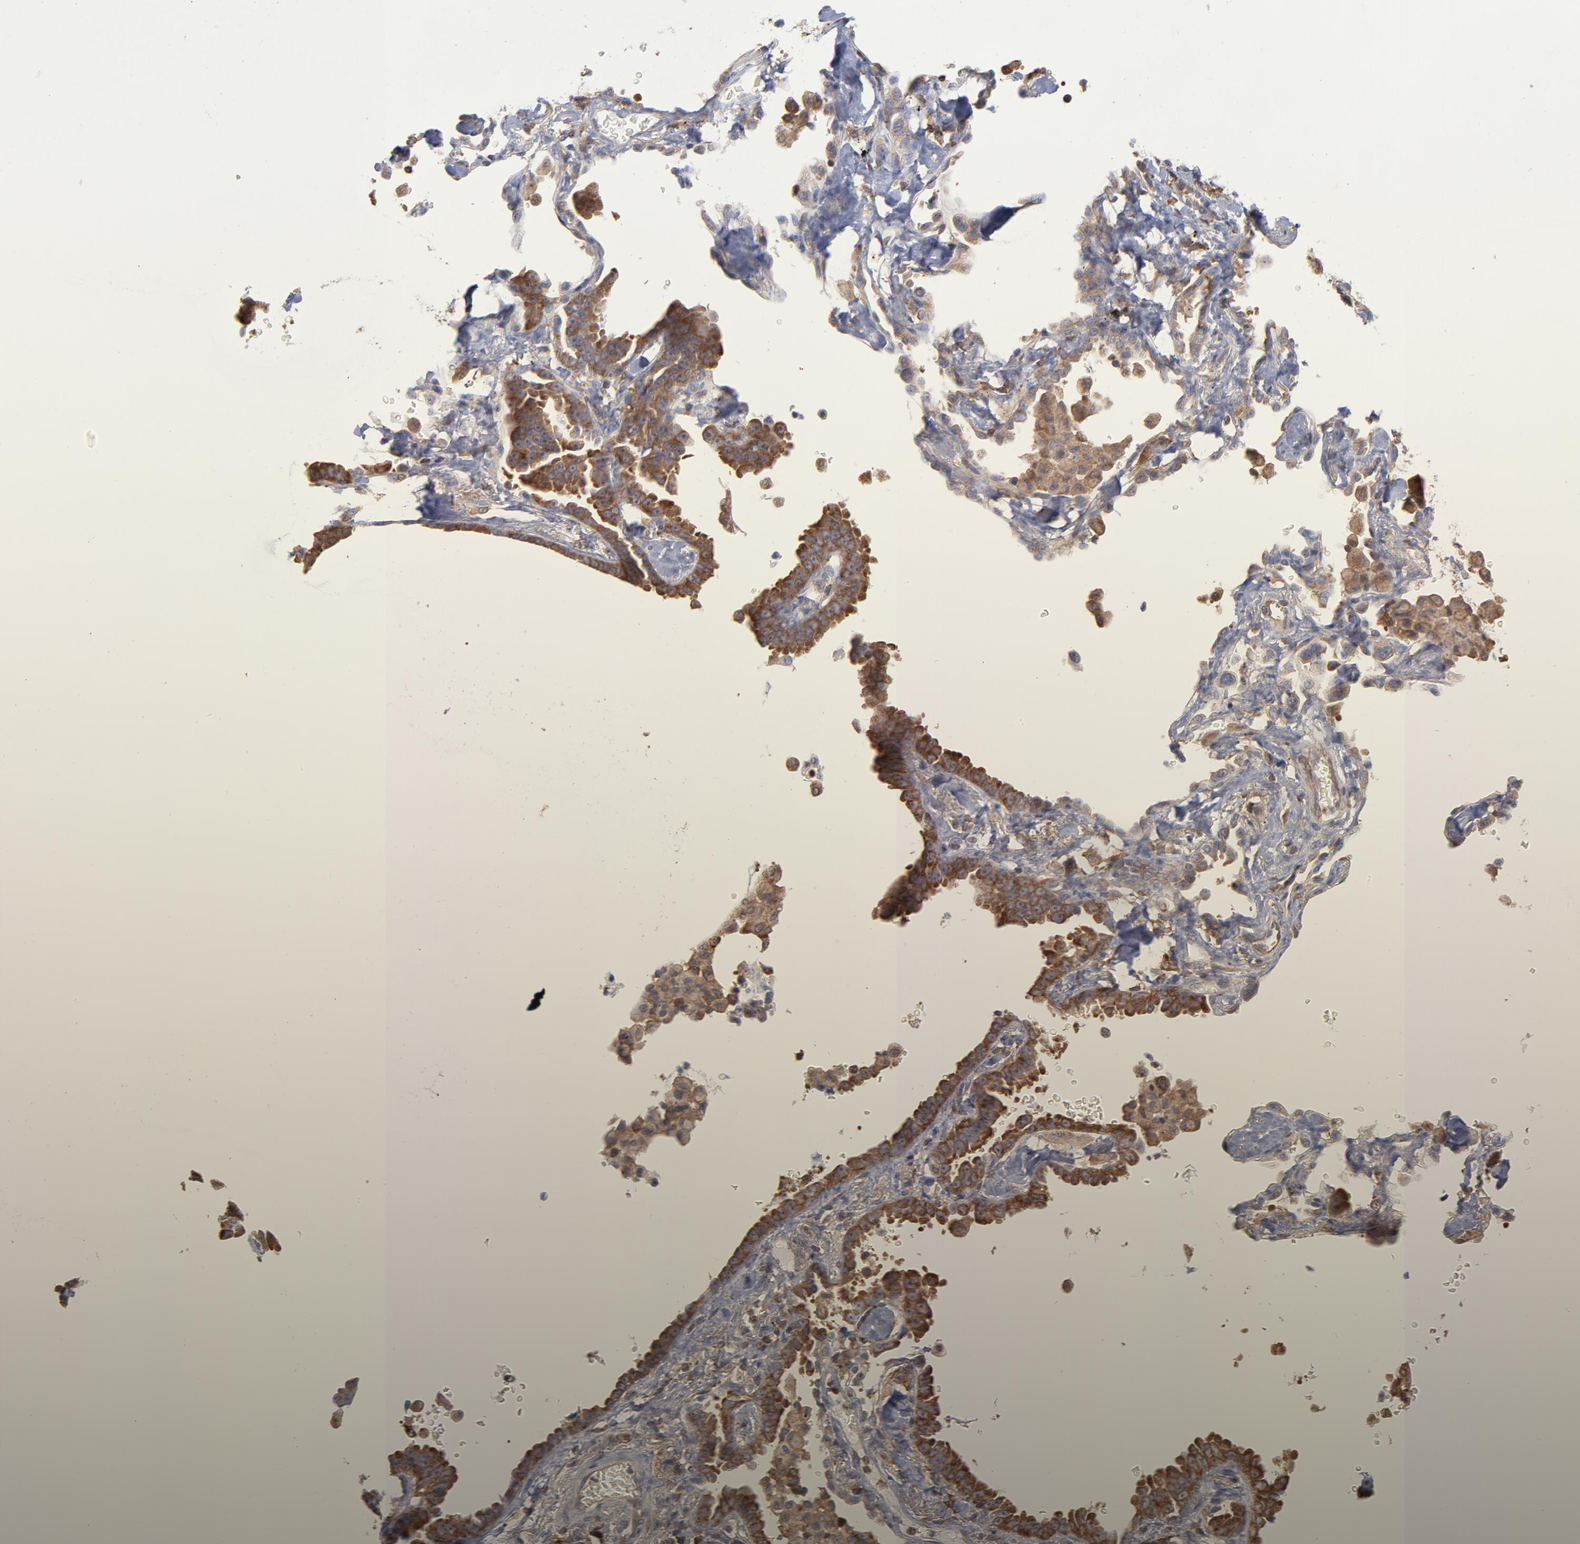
{"staining": {"intensity": "moderate", "quantity": ">75%", "location": "cytoplasmic/membranous"}, "tissue": "lung cancer", "cell_type": "Tumor cells", "image_type": "cancer", "snomed": [{"axis": "morphology", "description": "Adenocarcinoma, NOS"}, {"axis": "topography", "description": "Lung"}], "caption": "Protein staining reveals moderate cytoplasmic/membranous expression in about >75% of tumor cells in lung cancer. (Stains: DAB in brown, nuclei in blue, Microscopy: brightfield microscopy at high magnification).", "gene": "MAPRE1", "patient": {"sex": "female", "age": 64}}